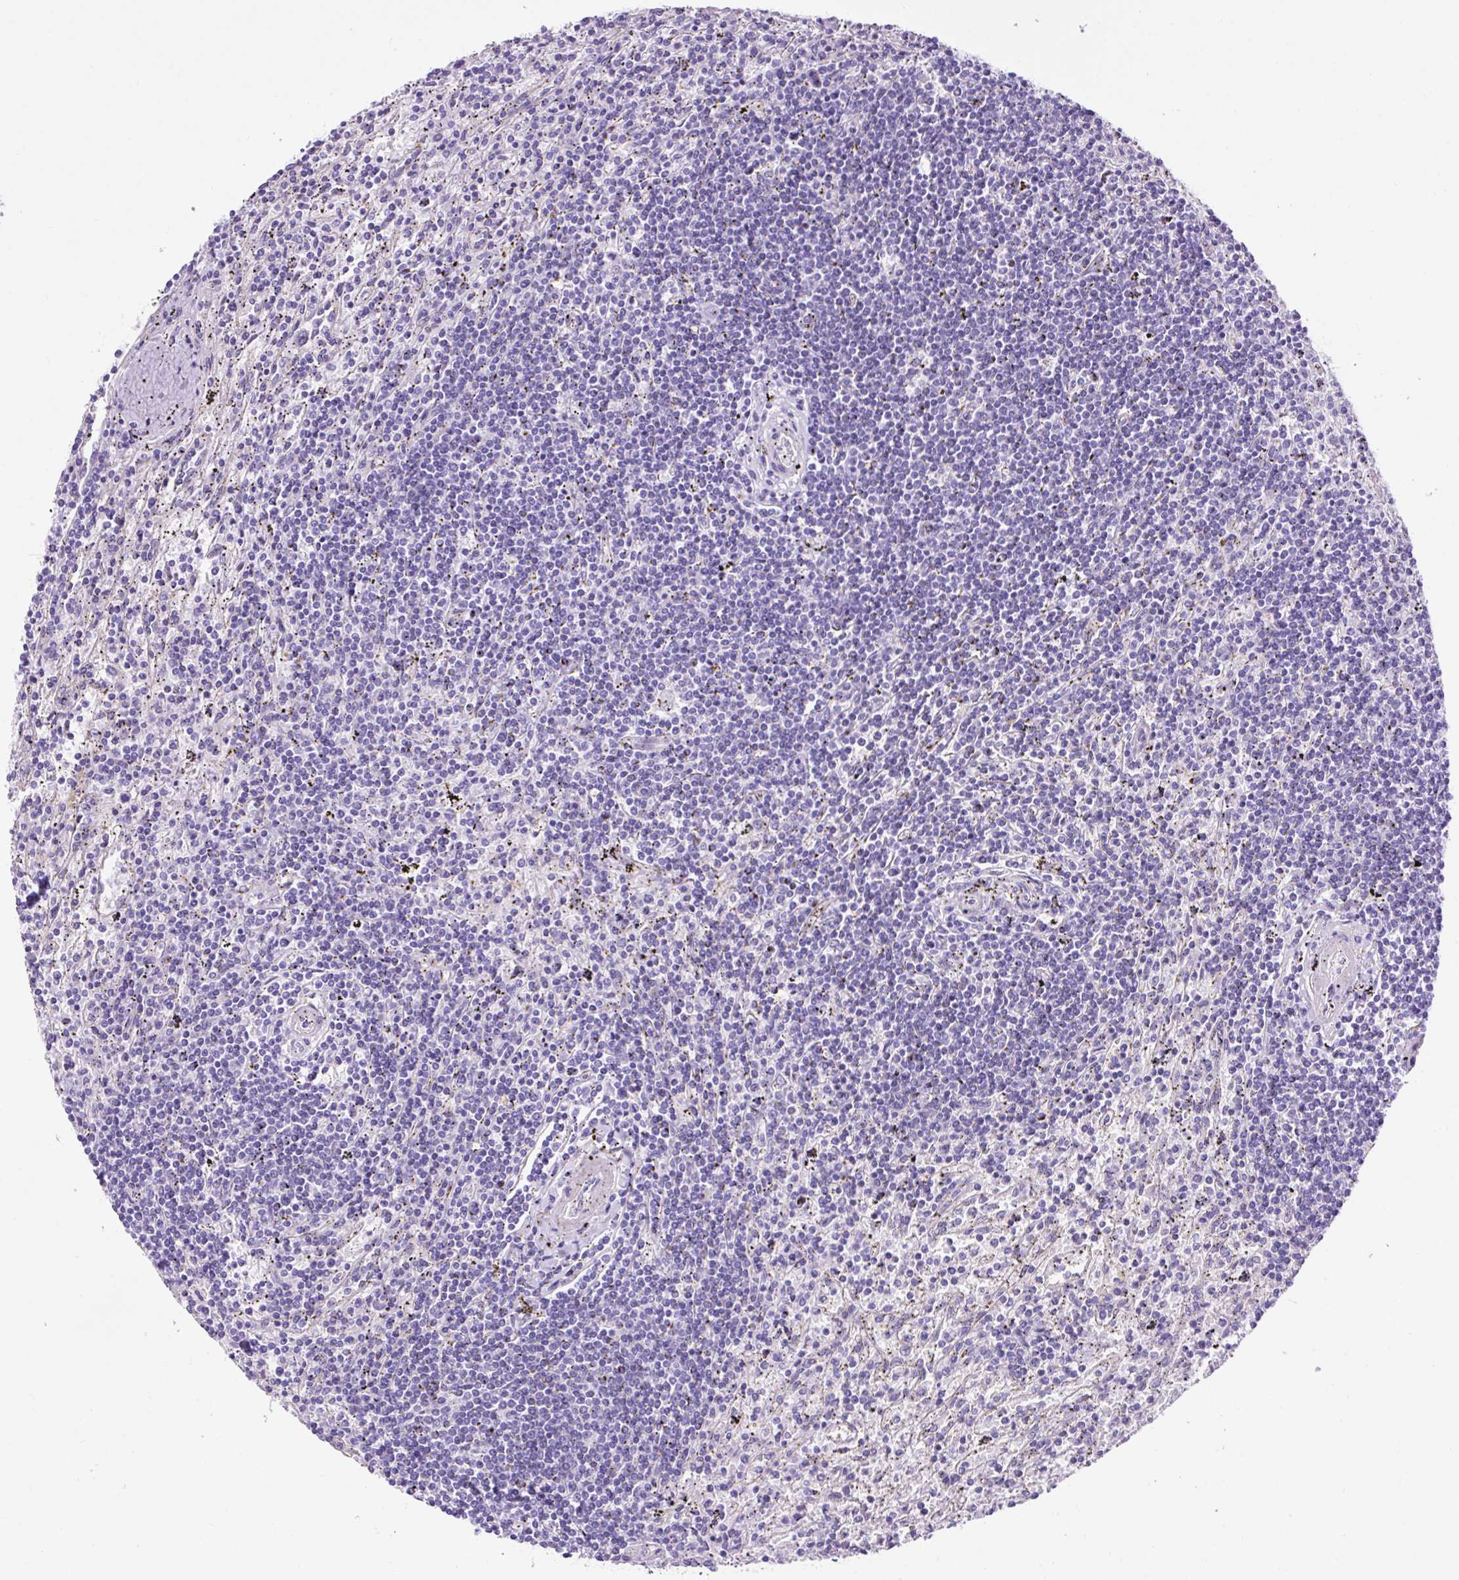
{"staining": {"intensity": "negative", "quantity": "none", "location": "none"}, "tissue": "lymphoma", "cell_type": "Tumor cells", "image_type": "cancer", "snomed": [{"axis": "morphology", "description": "Malignant lymphoma, non-Hodgkin's type, Low grade"}, {"axis": "topography", "description": "Spleen"}], "caption": "Immunohistochemical staining of low-grade malignant lymphoma, non-Hodgkin's type shows no significant expression in tumor cells. (DAB IHC, high magnification).", "gene": "KRT12", "patient": {"sex": "male", "age": 76}}